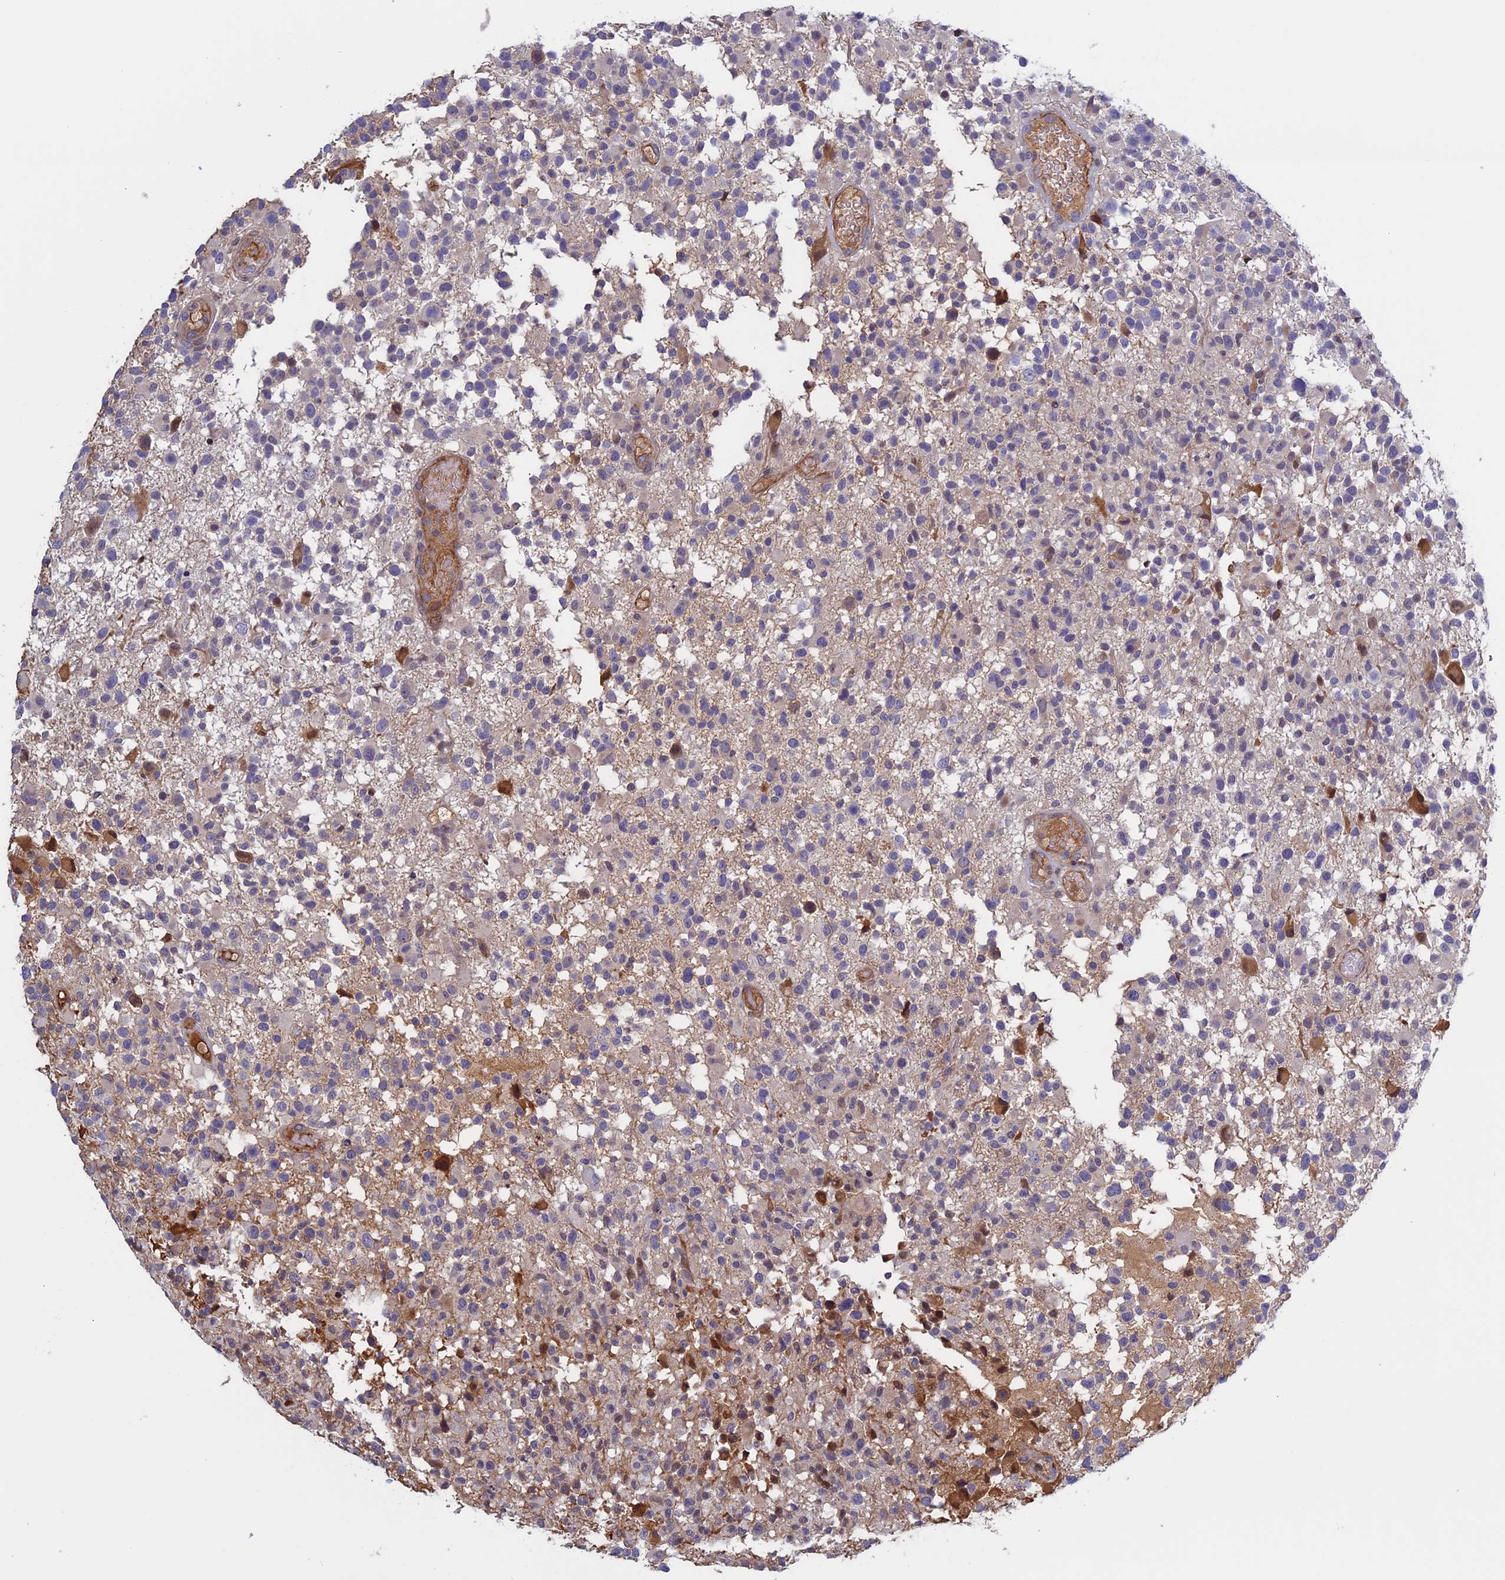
{"staining": {"intensity": "negative", "quantity": "none", "location": "none"}, "tissue": "glioma", "cell_type": "Tumor cells", "image_type": "cancer", "snomed": [{"axis": "morphology", "description": "Glioma, malignant, High grade"}, {"axis": "morphology", "description": "Glioblastoma, NOS"}, {"axis": "topography", "description": "Brain"}], "caption": "This is an immunohistochemistry histopathology image of glioma. There is no expression in tumor cells.", "gene": "FADS1", "patient": {"sex": "male", "age": 60}}